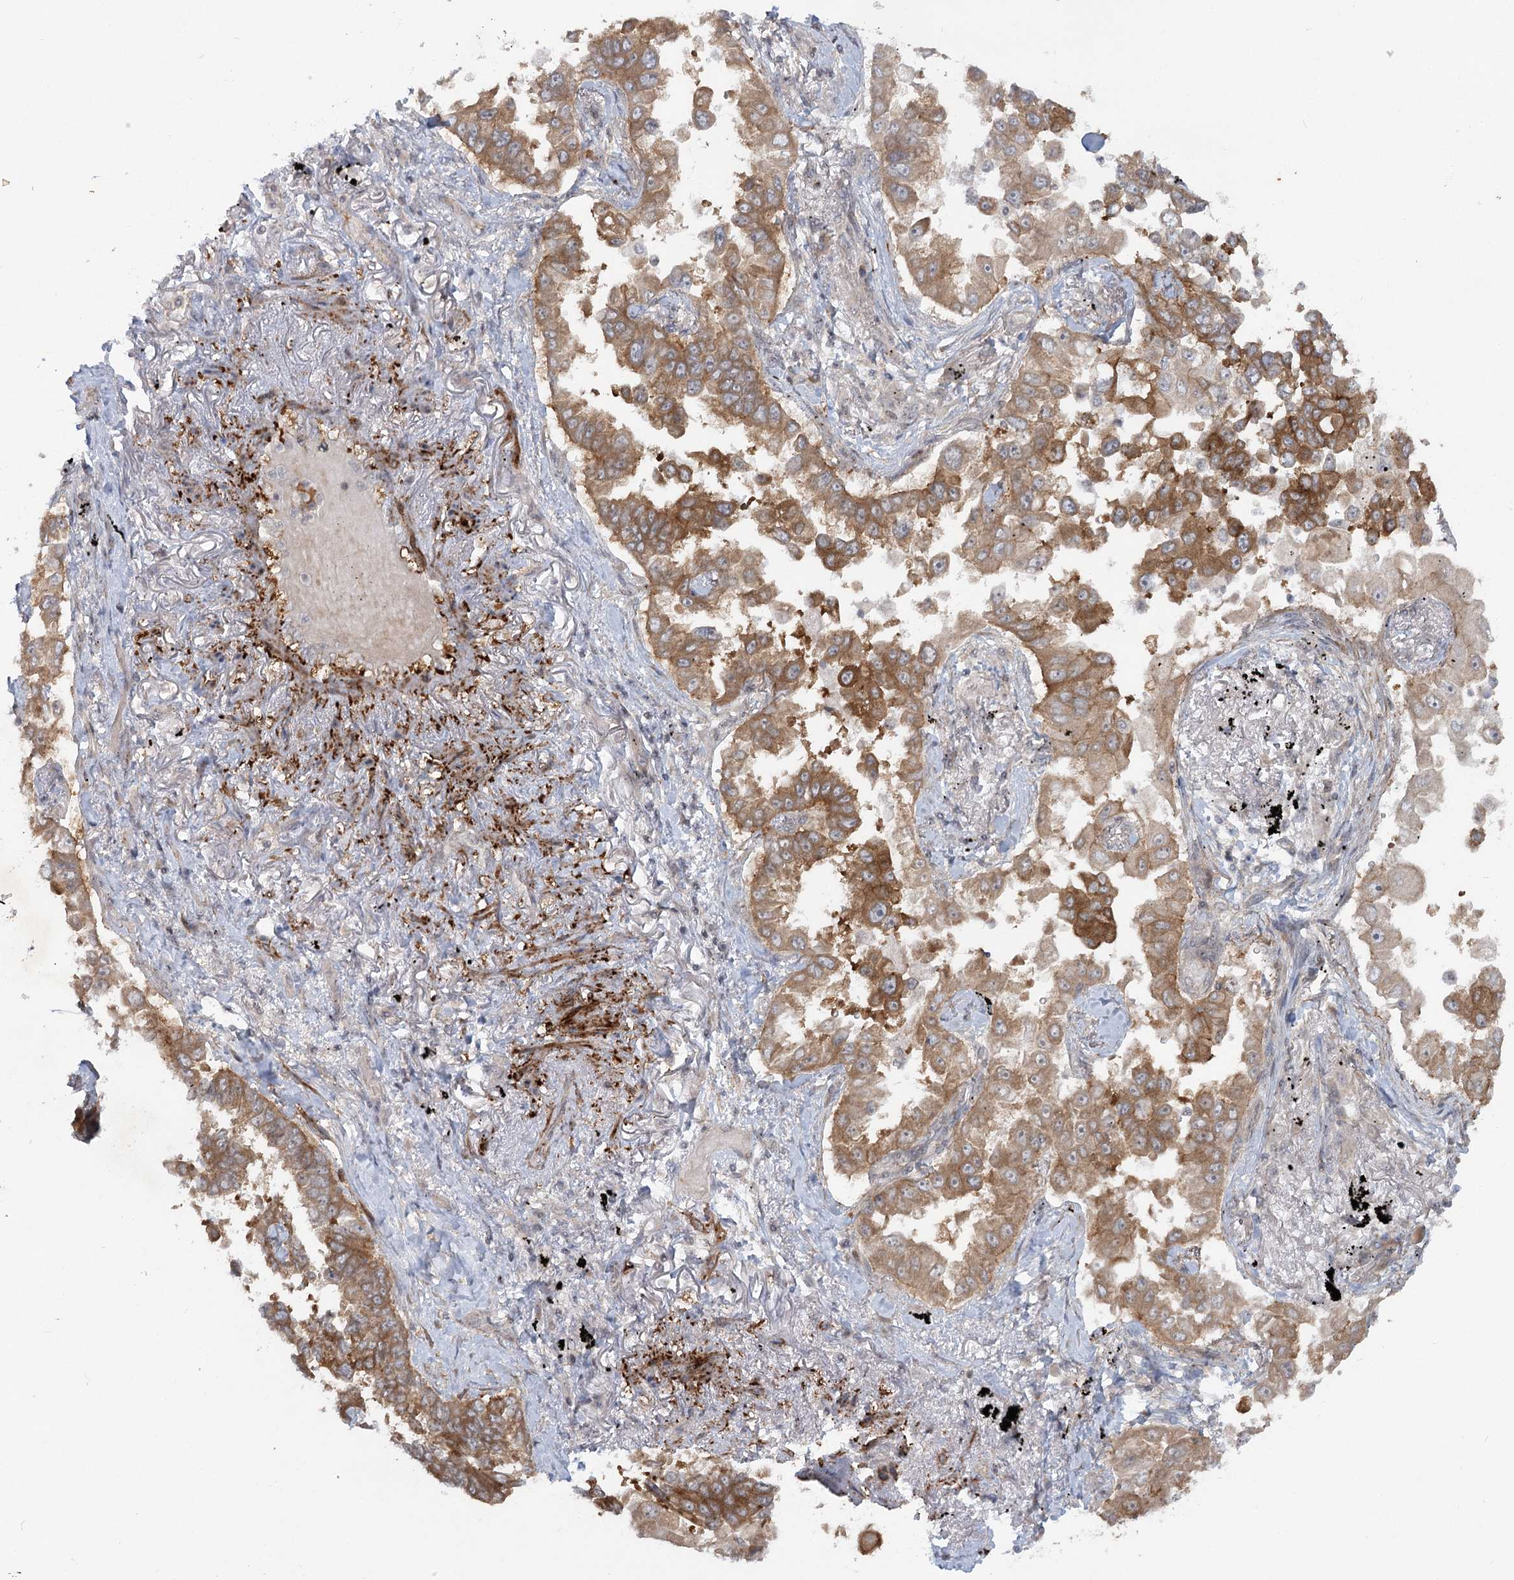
{"staining": {"intensity": "moderate", "quantity": ">75%", "location": "cytoplasmic/membranous"}, "tissue": "lung cancer", "cell_type": "Tumor cells", "image_type": "cancer", "snomed": [{"axis": "morphology", "description": "Adenocarcinoma, NOS"}, {"axis": "topography", "description": "Lung"}], "caption": "The histopathology image displays immunohistochemical staining of adenocarcinoma (lung). There is moderate cytoplasmic/membranous positivity is identified in approximately >75% of tumor cells.", "gene": "SH2D3A", "patient": {"sex": "female", "age": 67}}